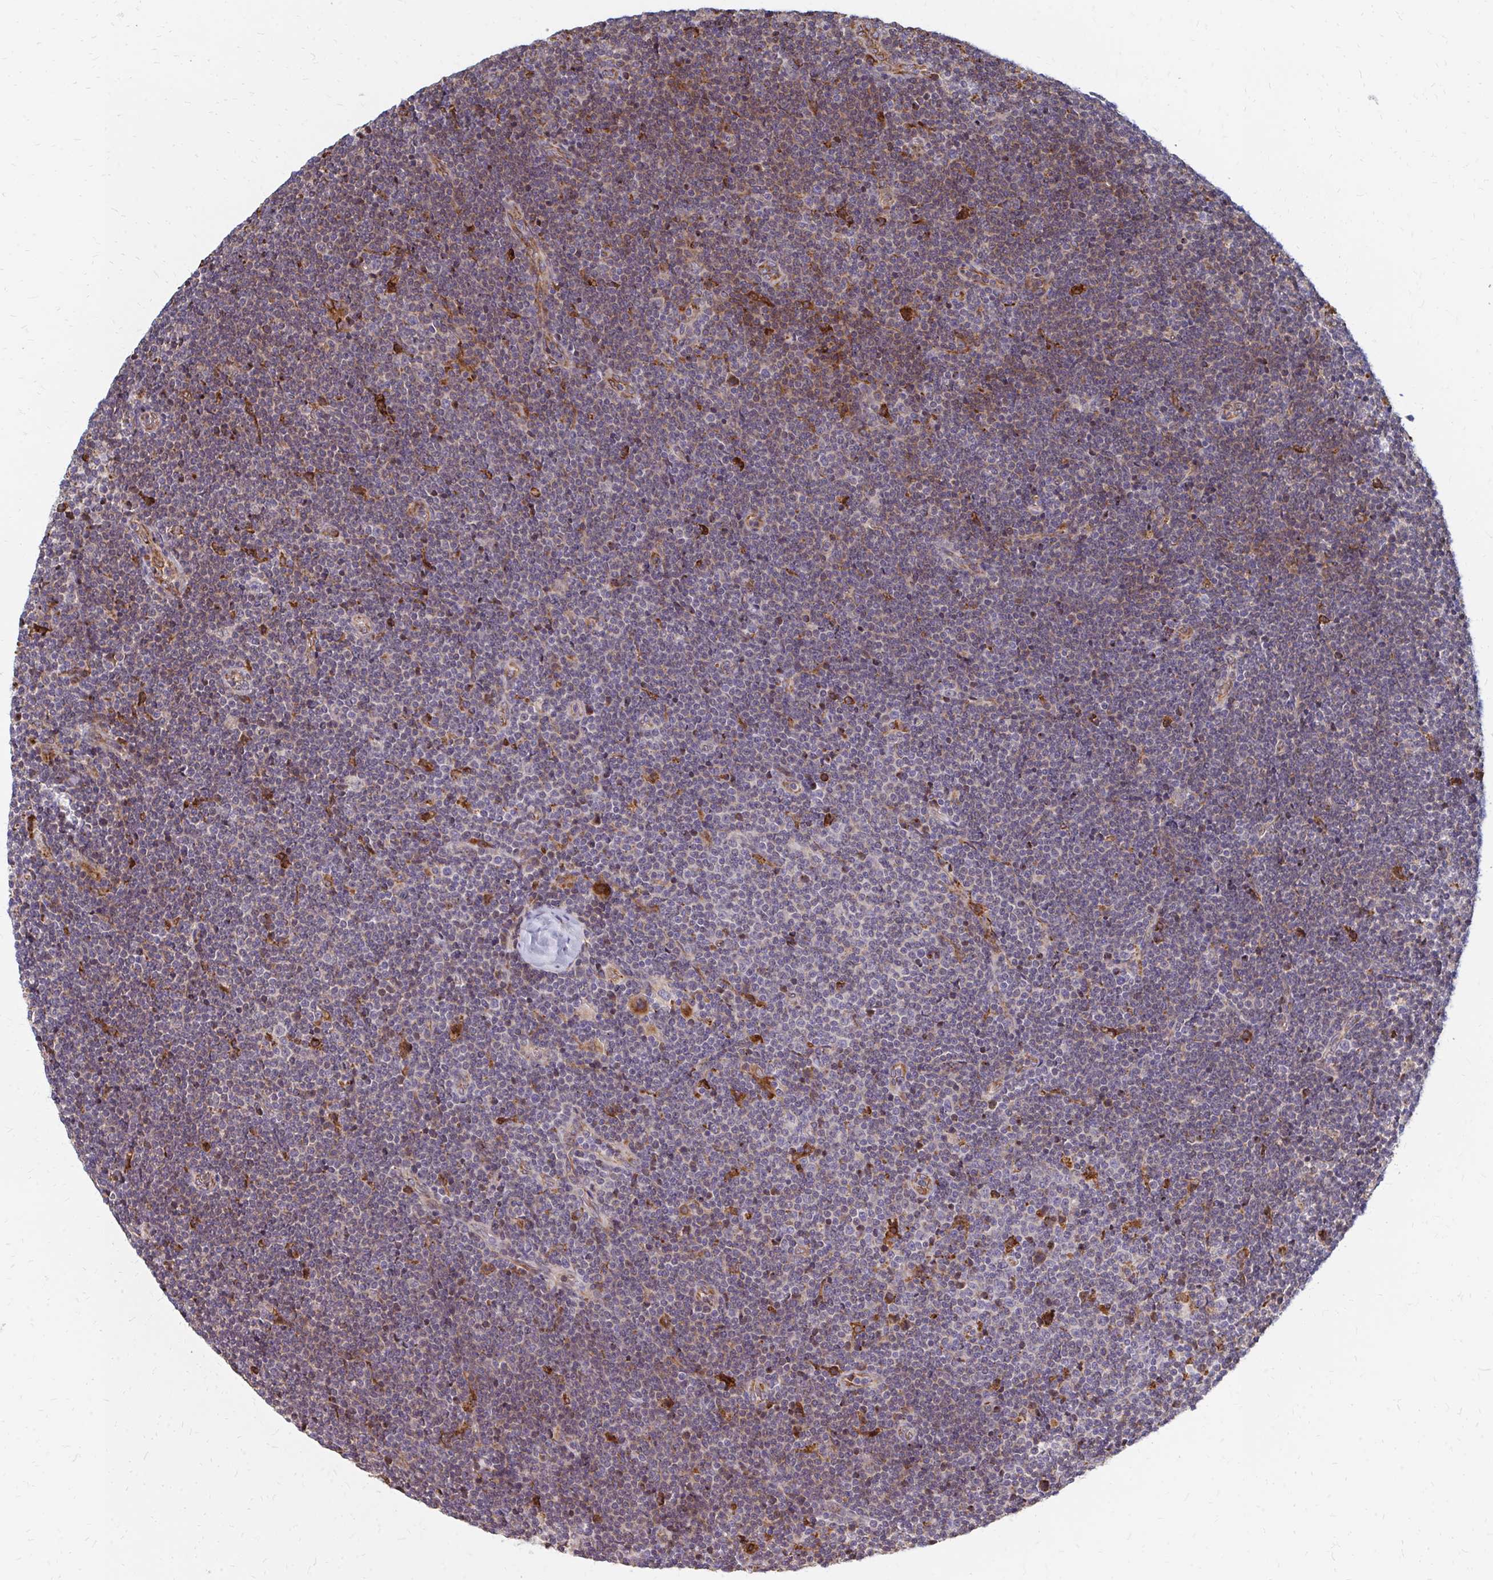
{"staining": {"intensity": "negative", "quantity": "none", "location": "none"}, "tissue": "lymphoma", "cell_type": "Tumor cells", "image_type": "cancer", "snomed": [{"axis": "morphology", "description": "Malignant lymphoma, non-Hodgkin's type, Low grade"}, {"axis": "topography", "description": "Lymph node"}], "caption": "An IHC image of malignant lymphoma, non-Hodgkin's type (low-grade) is shown. There is no staining in tumor cells of malignant lymphoma, non-Hodgkin's type (low-grade).", "gene": "PPP1R13L", "patient": {"sex": "male", "age": 48}}